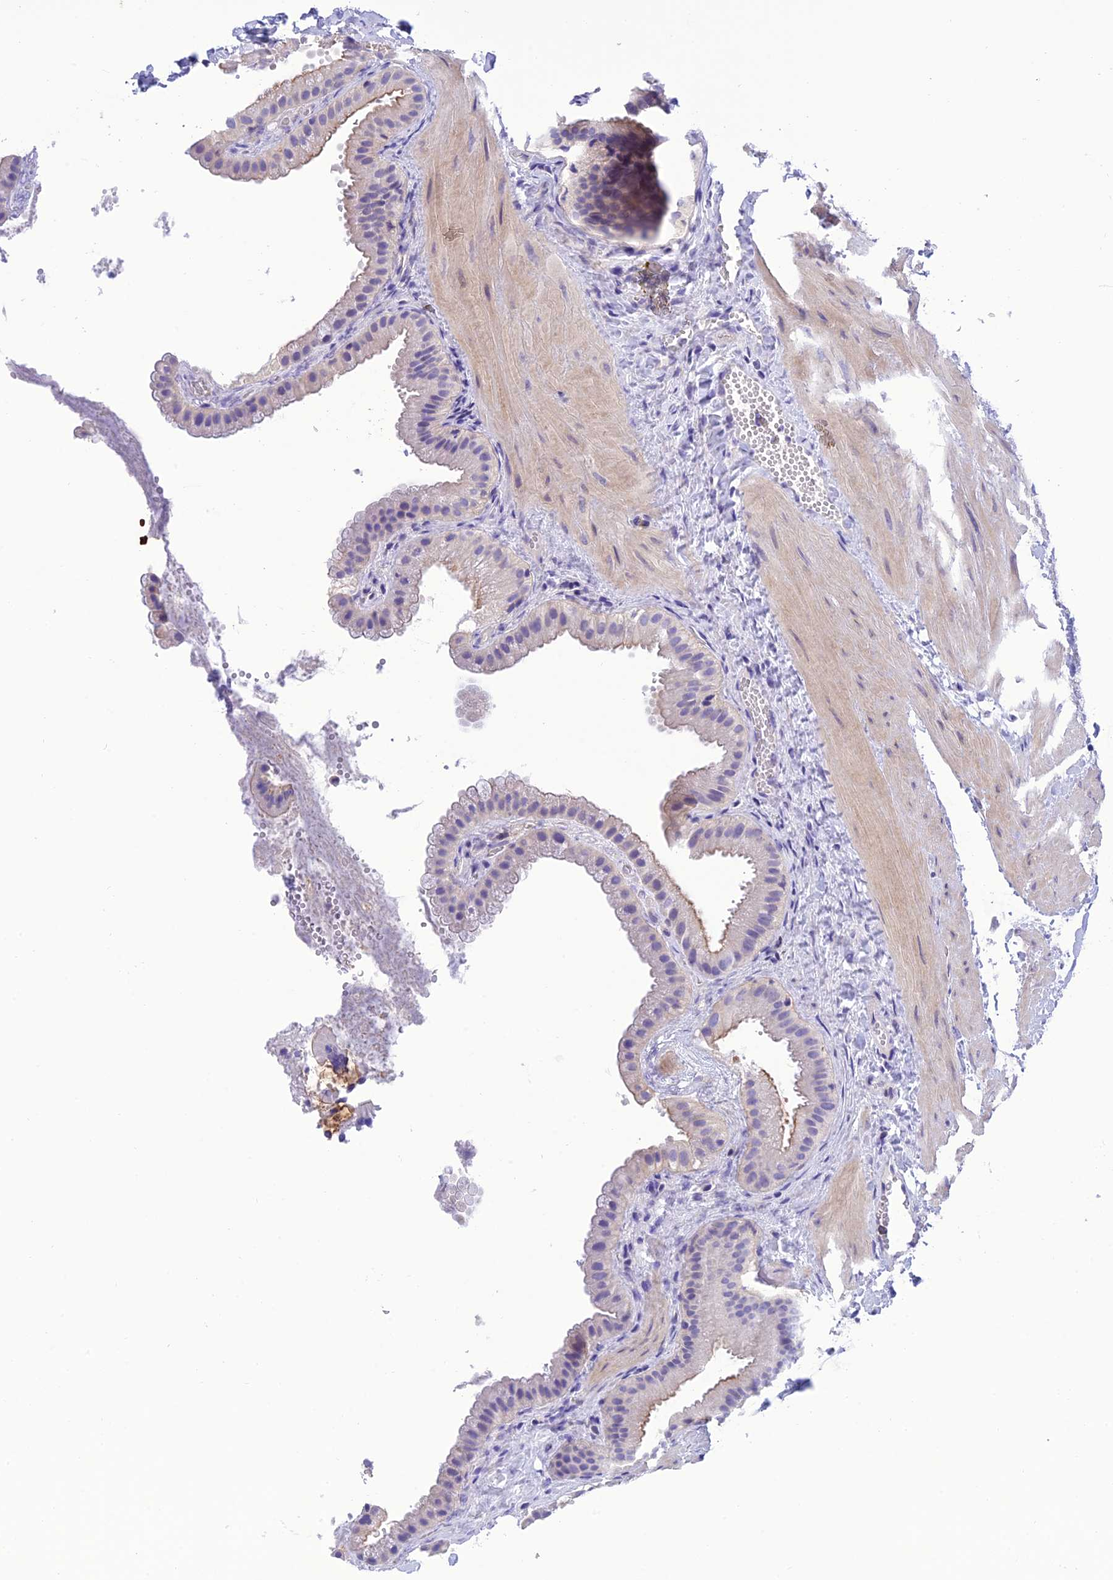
{"staining": {"intensity": "moderate", "quantity": "<25%", "location": "cytoplasmic/membranous"}, "tissue": "gallbladder", "cell_type": "Glandular cells", "image_type": "normal", "snomed": [{"axis": "morphology", "description": "Normal tissue, NOS"}, {"axis": "topography", "description": "Gallbladder"}], "caption": "Gallbladder stained with IHC shows moderate cytoplasmic/membranous expression in approximately <25% of glandular cells.", "gene": "C17orf67", "patient": {"sex": "male", "age": 55}}